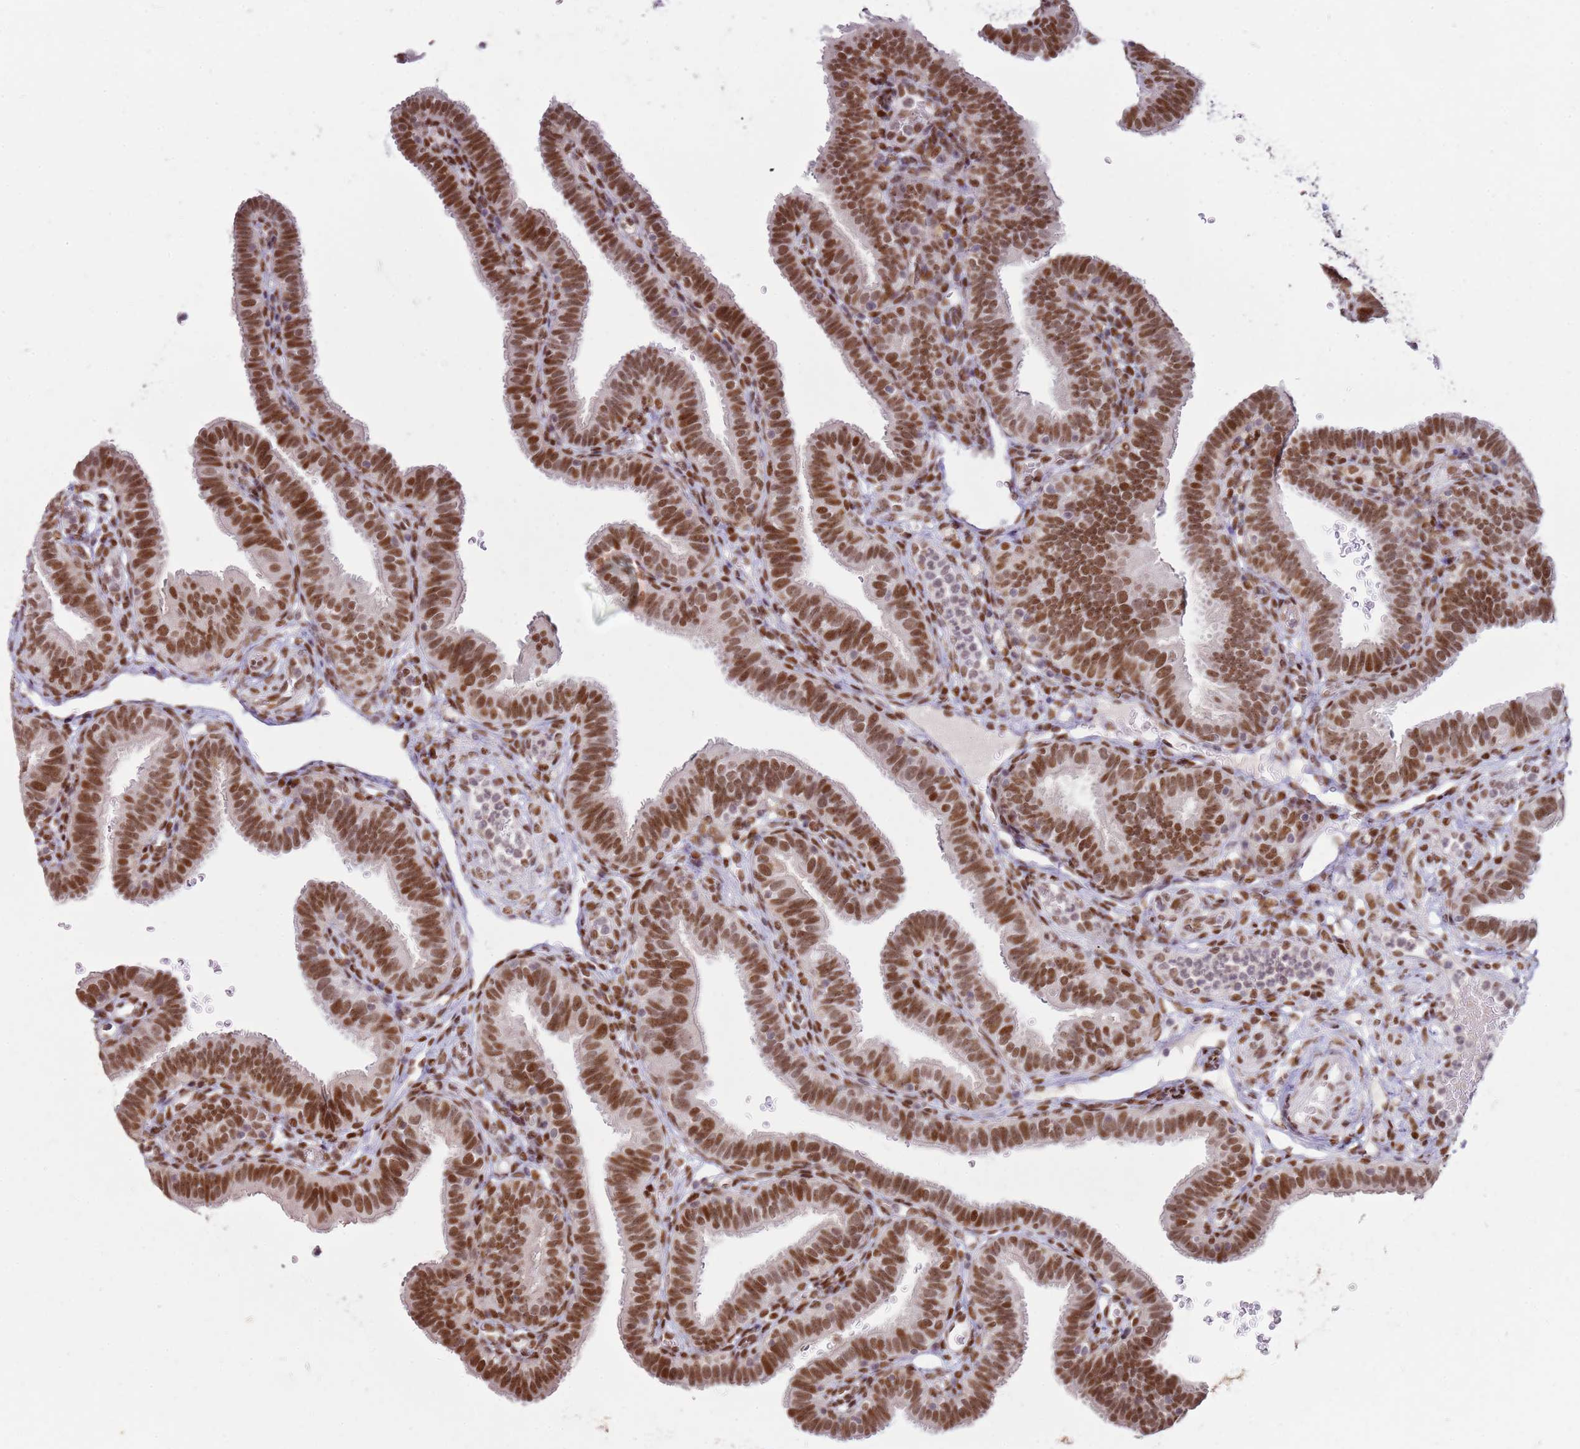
{"staining": {"intensity": "strong", "quantity": ">75%", "location": "nuclear"}, "tissue": "fallopian tube", "cell_type": "Glandular cells", "image_type": "normal", "snomed": [{"axis": "morphology", "description": "Normal tissue, NOS"}, {"axis": "topography", "description": "Fallopian tube"}], "caption": "Glandular cells show high levels of strong nuclear staining in approximately >75% of cells in unremarkable fallopian tube. (Brightfield microscopy of DAB IHC at high magnification).", "gene": "PHC2", "patient": {"sex": "female", "age": 41}}